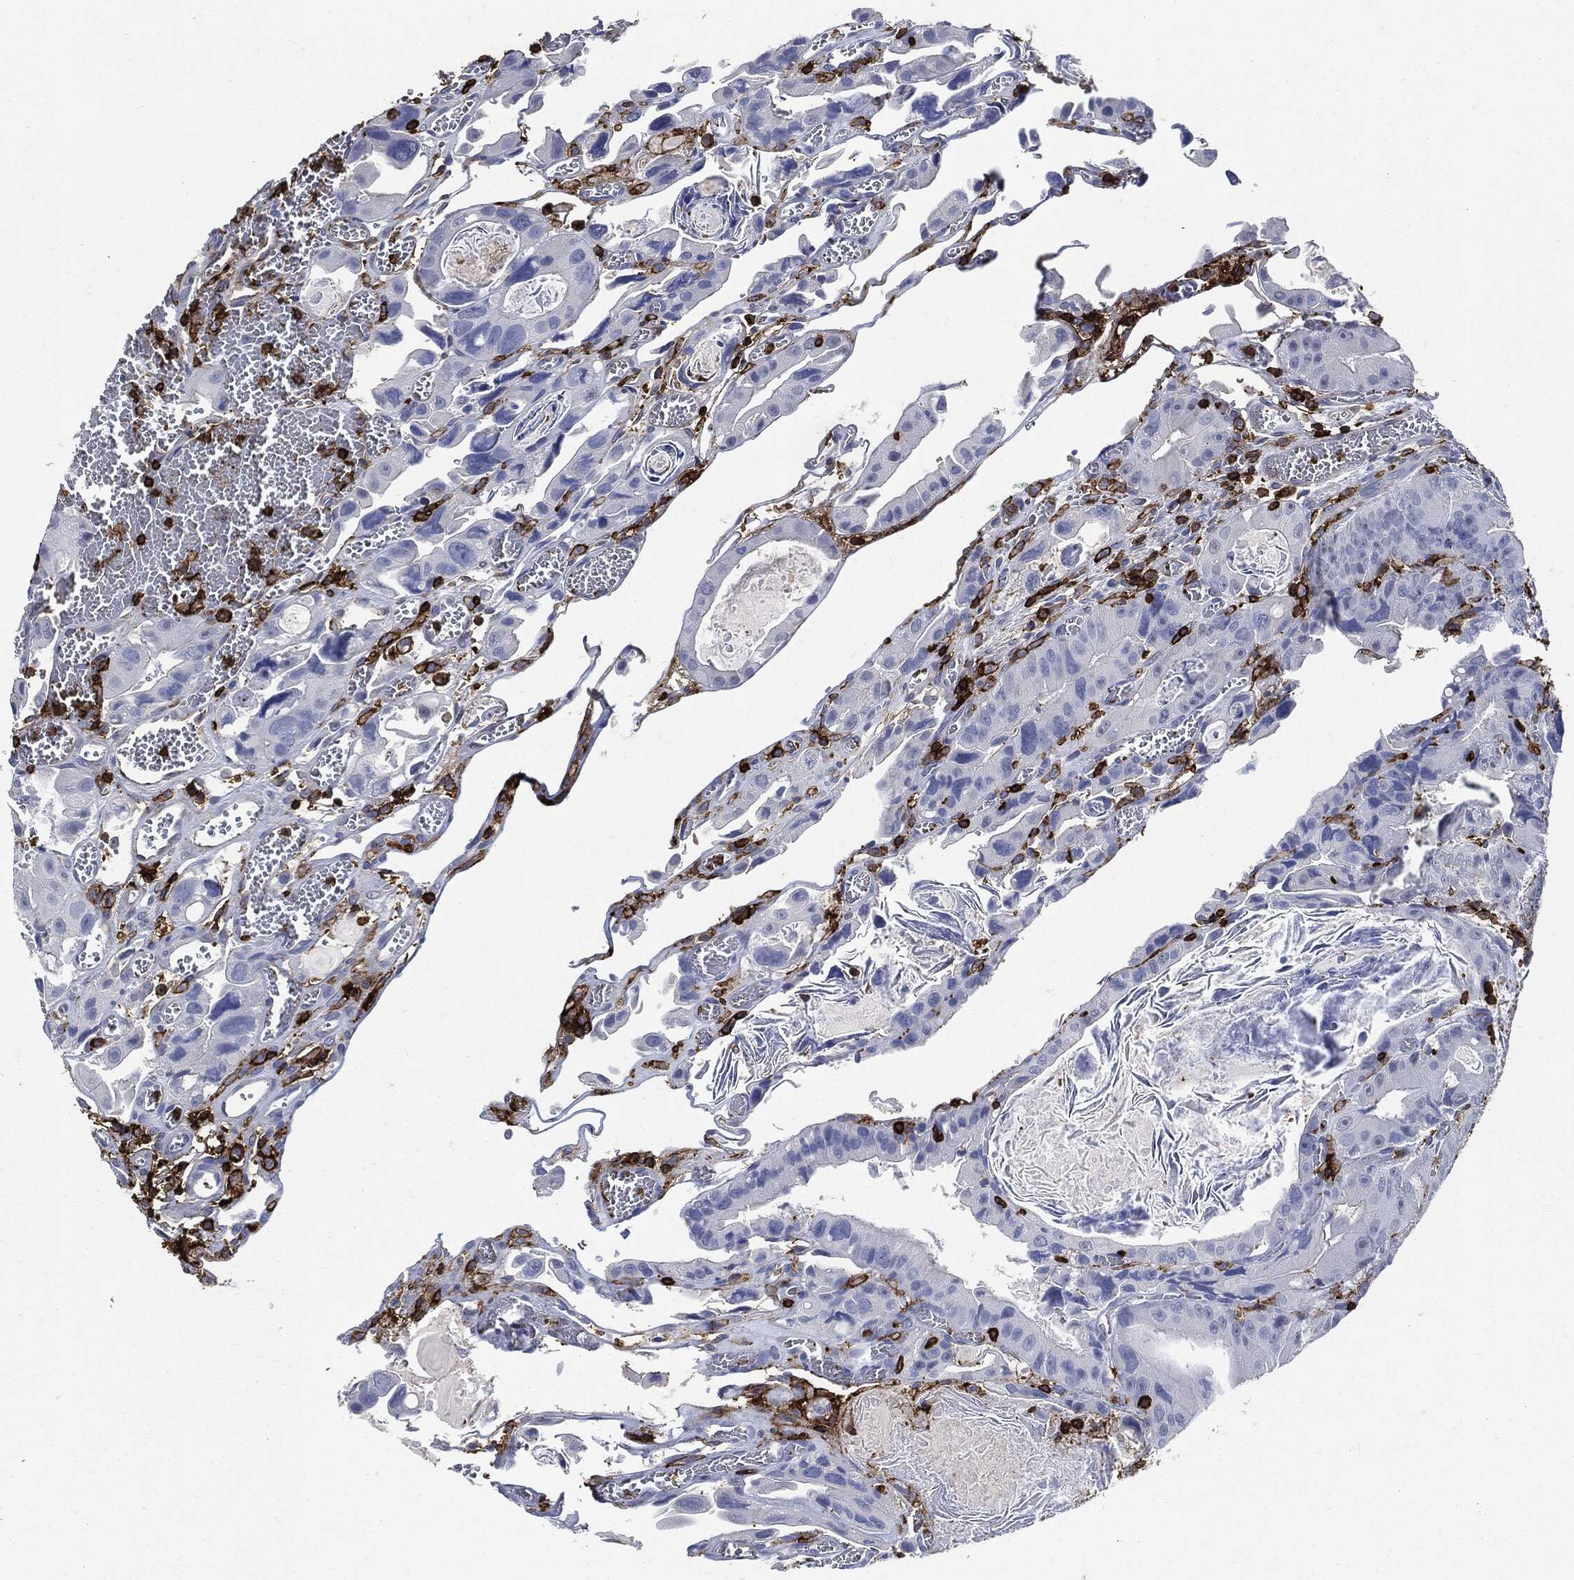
{"staining": {"intensity": "negative", "quantity": "none", "location": "none"}, "tissue": "colorectal cancer", "cell_type": "Tumor cells", "image_type": "cancer", "snomed": [{"axis": "morphology", "description": "Adenocarcinoma, NOS"}, {"axis": "topography", "description": "Rectum"}], "caption": "Colorectal cancer was stained to show a protein in brown. There is no significant staining in tumor cells.", "gene": "PTPRC", "patient": {"sex": "male", "age": 64}}